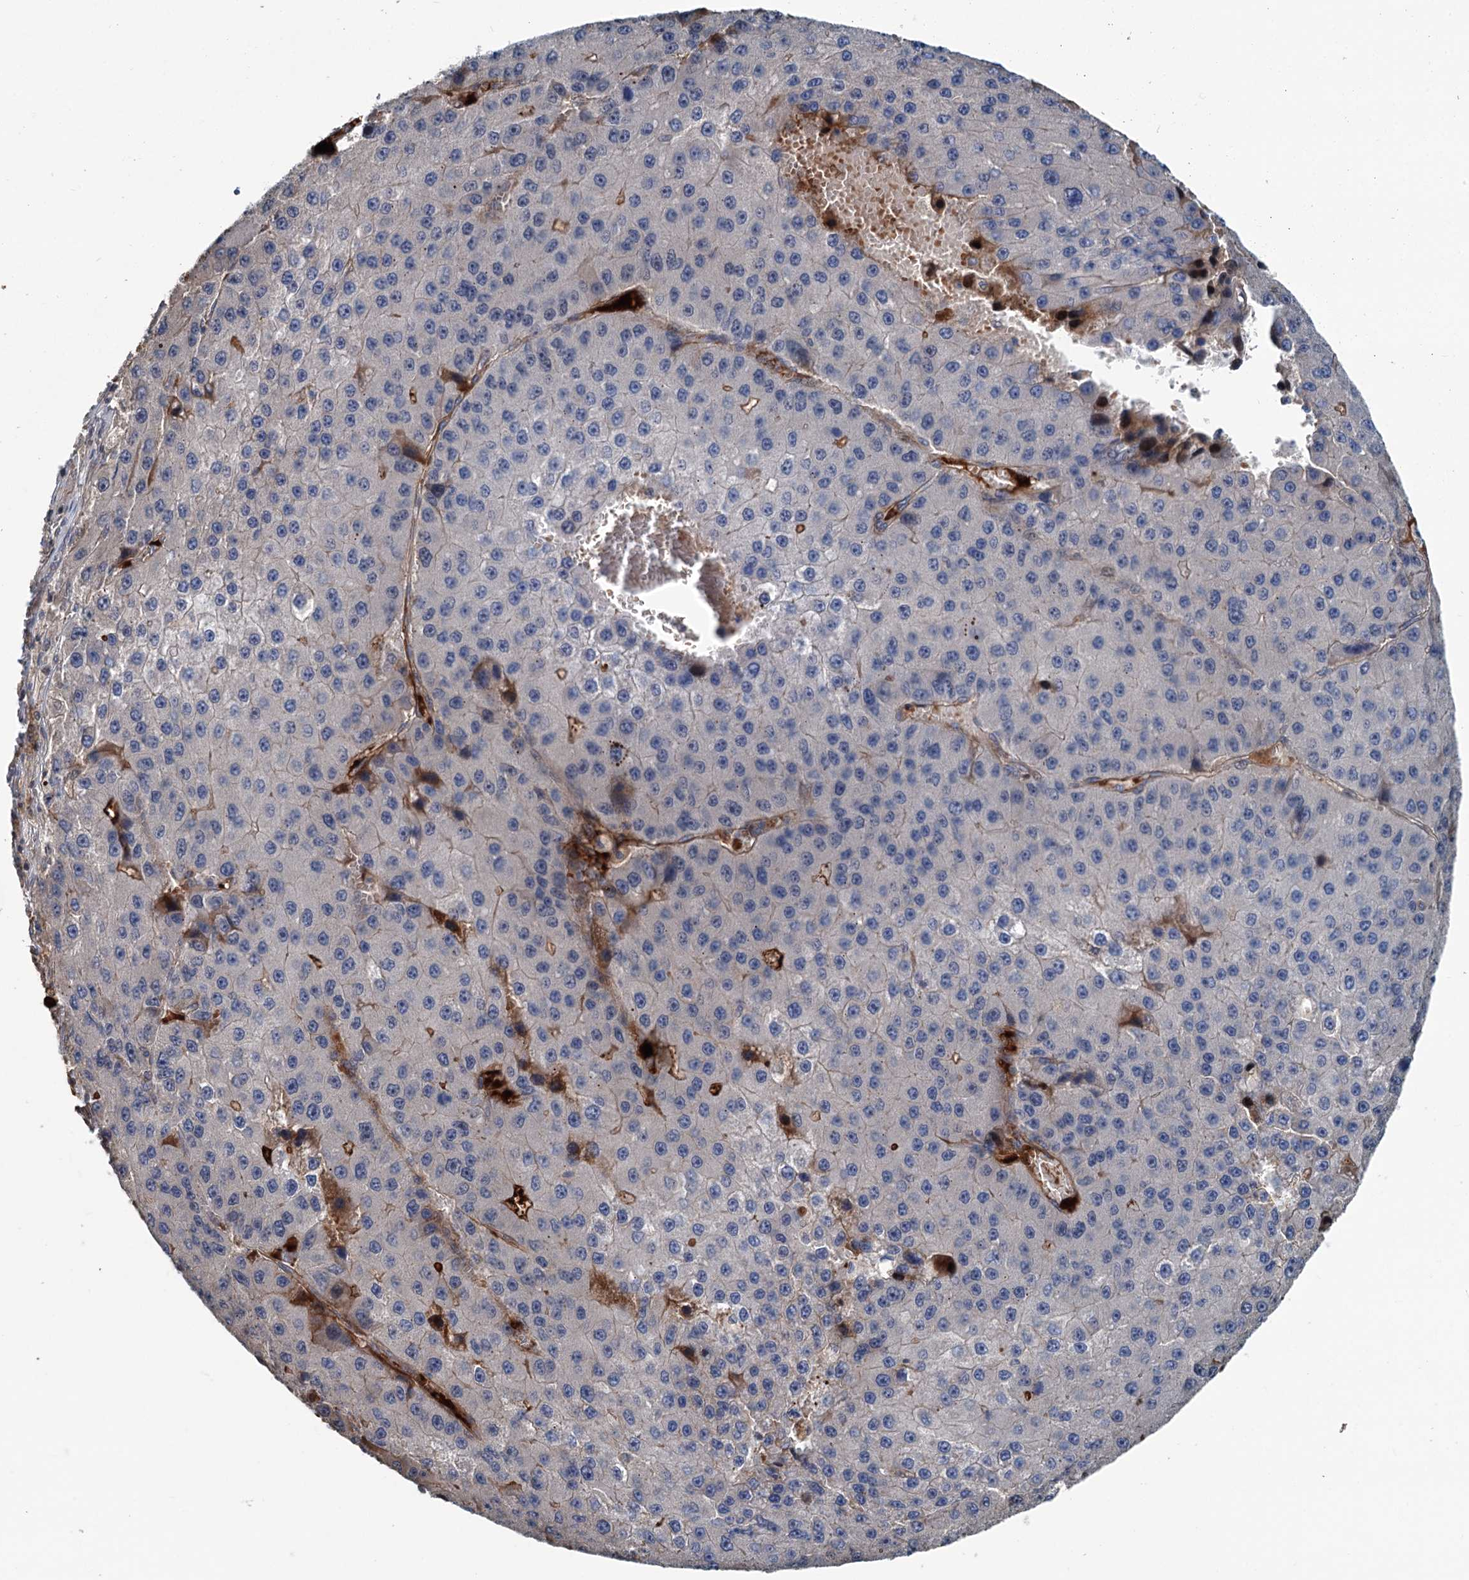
{"staining": {"intensity": "negative", "quantity": "none", "location": "none"}, "tissue": "liver cancer", "cell_type": "Tumor cells", "image_type": "cancer", "snomed": [{"axis": "morphology", "description": "Carcinoma, Hepatocellular, NOS"}, {"axis": "topography", "description": "Liver"}], "caption": "This is a micrograph of immunohistochemistry (IHC) staining of liver hepatocellular carcinoma, which shows no expression in tumor cells.", "gene": "TEDC1", "patient": {"sex": "female", "age": 73}}